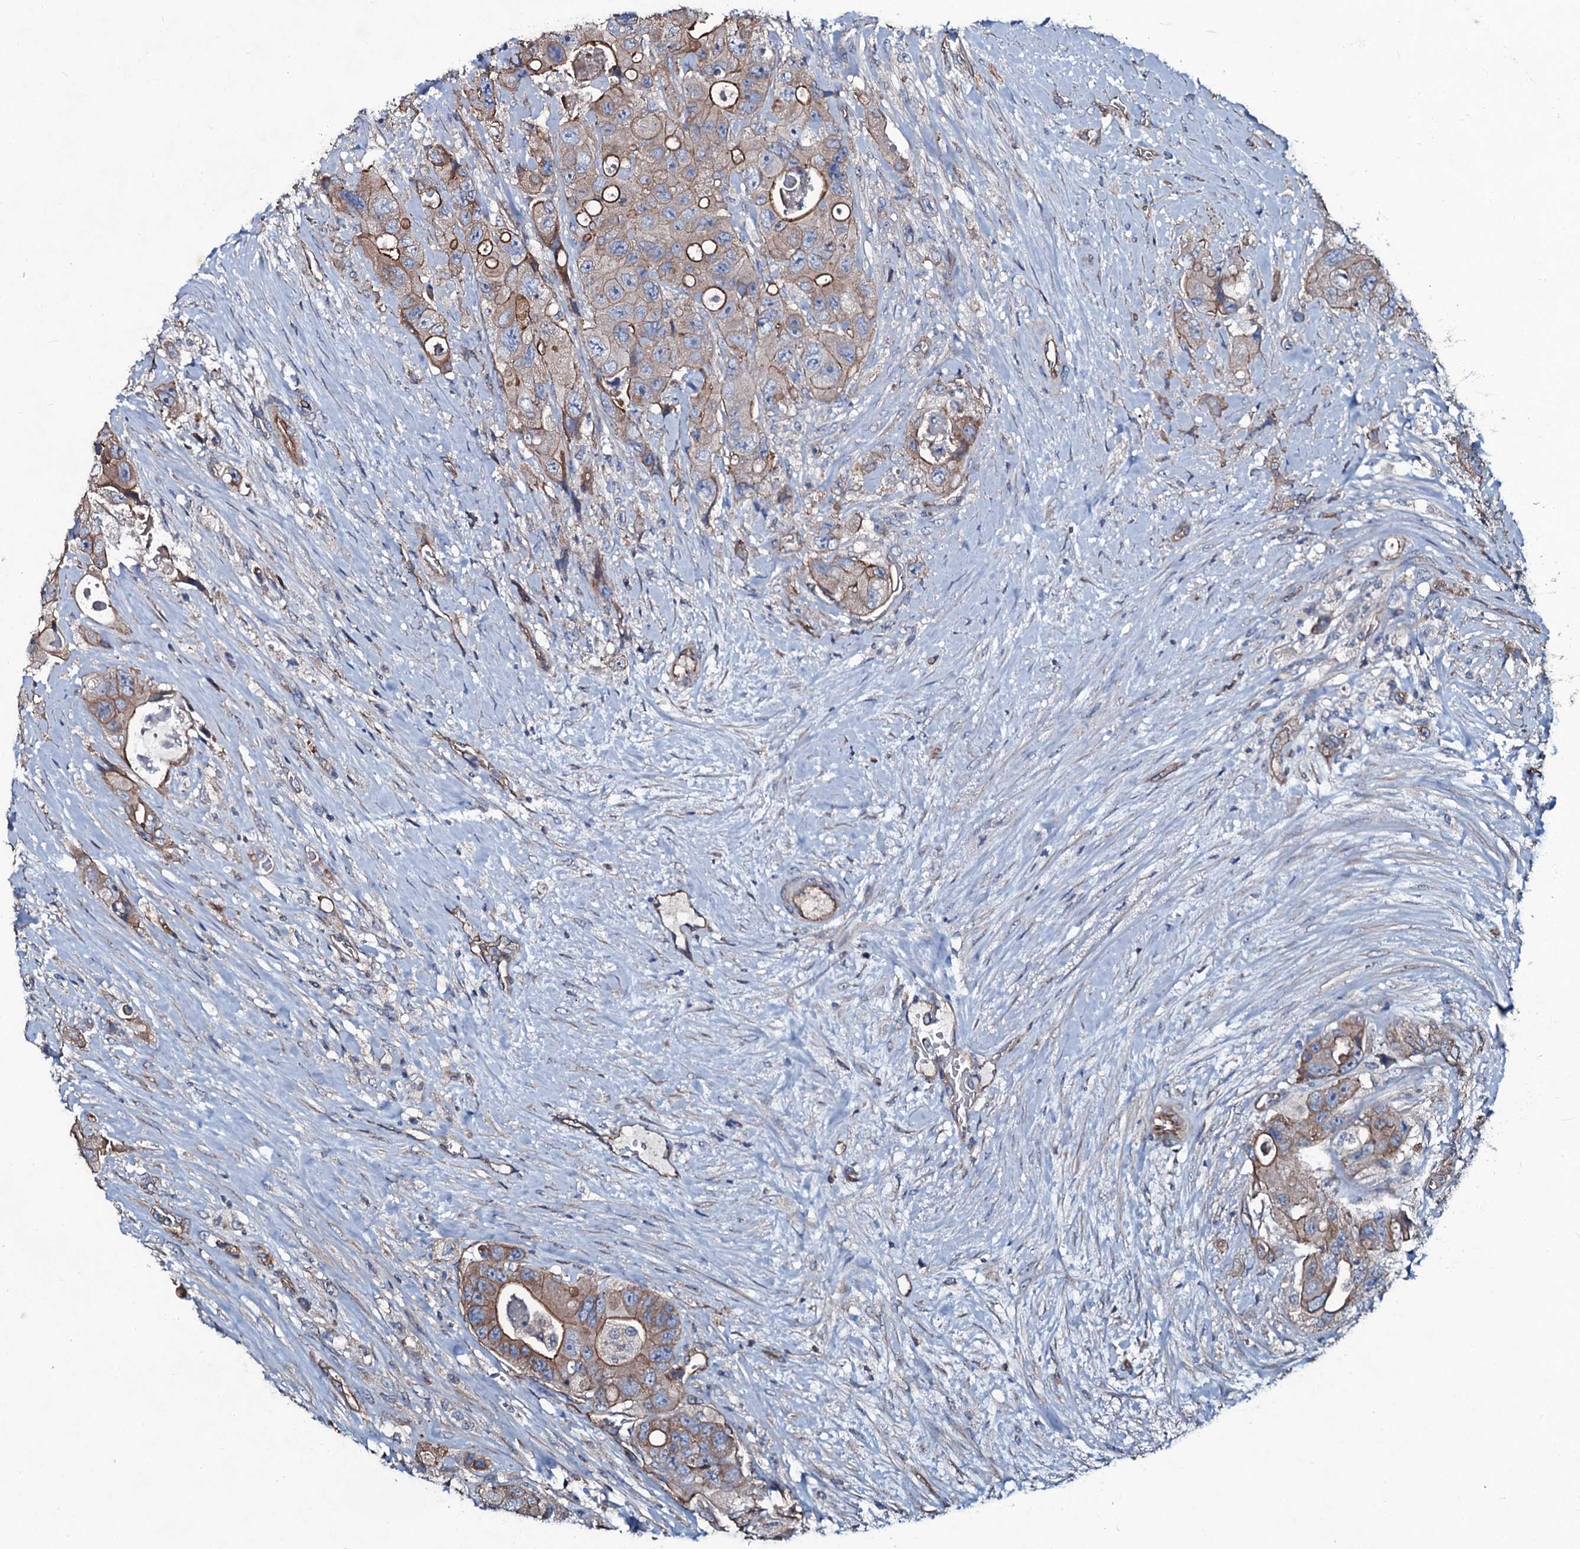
{"staining": {"intensity": "strong", "quantity": "25%-75%", "location": "cytoplasmic/membranous"}, "tissue": "colorectal cancer", "cell_type": "Tumor cells", "image_type": "cancer", "snomed": [{"axis": "morphology", "description": "Adenocarcinoma, NOS"}, {"axis": "topography", "description": "Colon"}], "caption": "Protein expression analysis of adenocarcinoma (colorectal) exhibits strong cytoplasmic/membranous expression in approximately 25%-75% of tumor cells. The protein of interest is shown in brown color, while the nuclei are stained blue.", "gene": "DMAC2", "patient": {"sex": "female", "age": 46}}